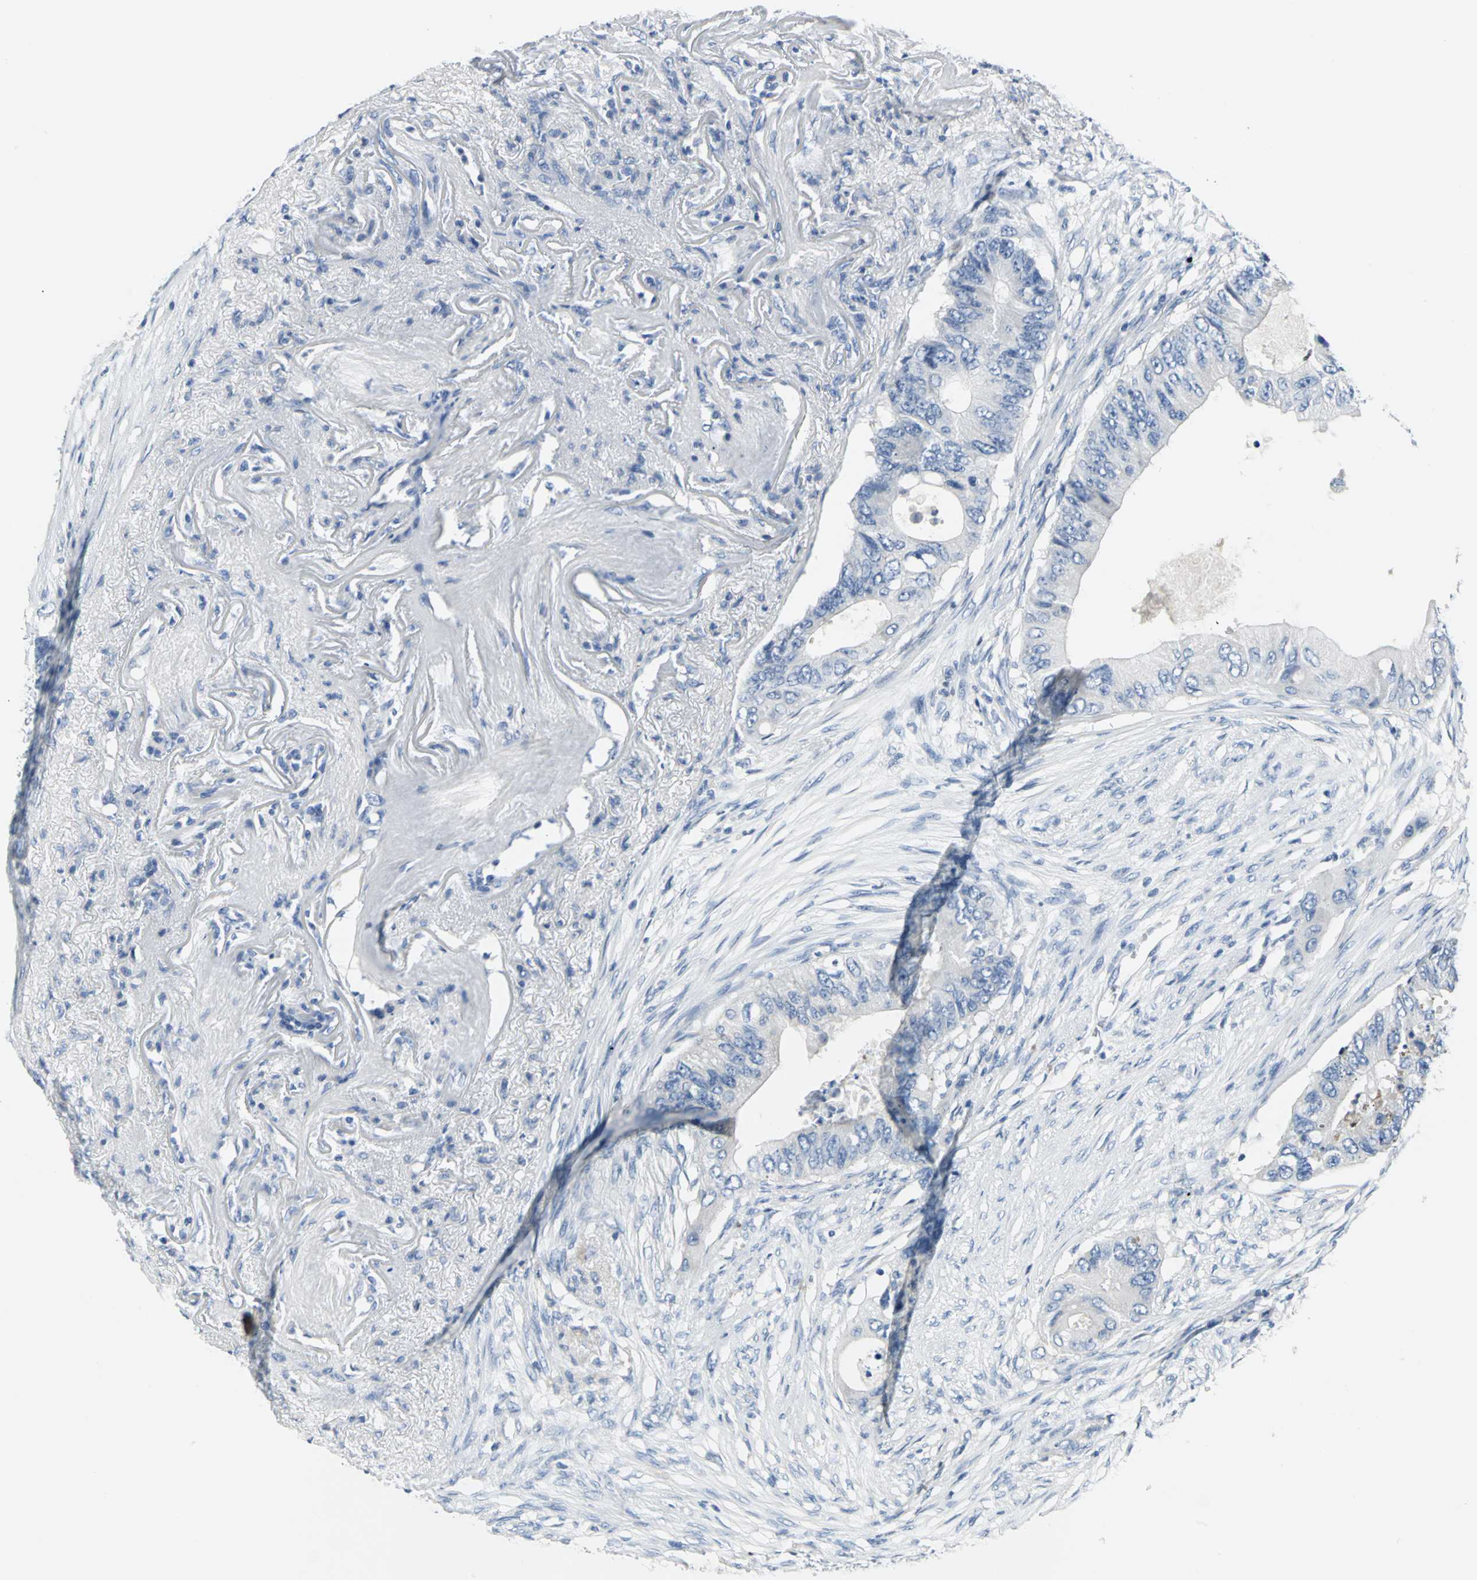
{"staining": {"intensity": "negative", "quantity": "none", "location": "none"}, "tissue": "colorectal cancer", "cell_type": "Tumor cells", "image_type": "cancer", "snomed": [{"axis": "morphology", "description": "Adenocarcinoma, NOS"}, {"axis": "topography", "description": "Colon"}], "caption": "Tumor cells are negative for brown protein staining in colorectal cancer (adenocarcinoma).", "gene": "RIPOR1", "patient": {"sex": "male", "age": 71}}